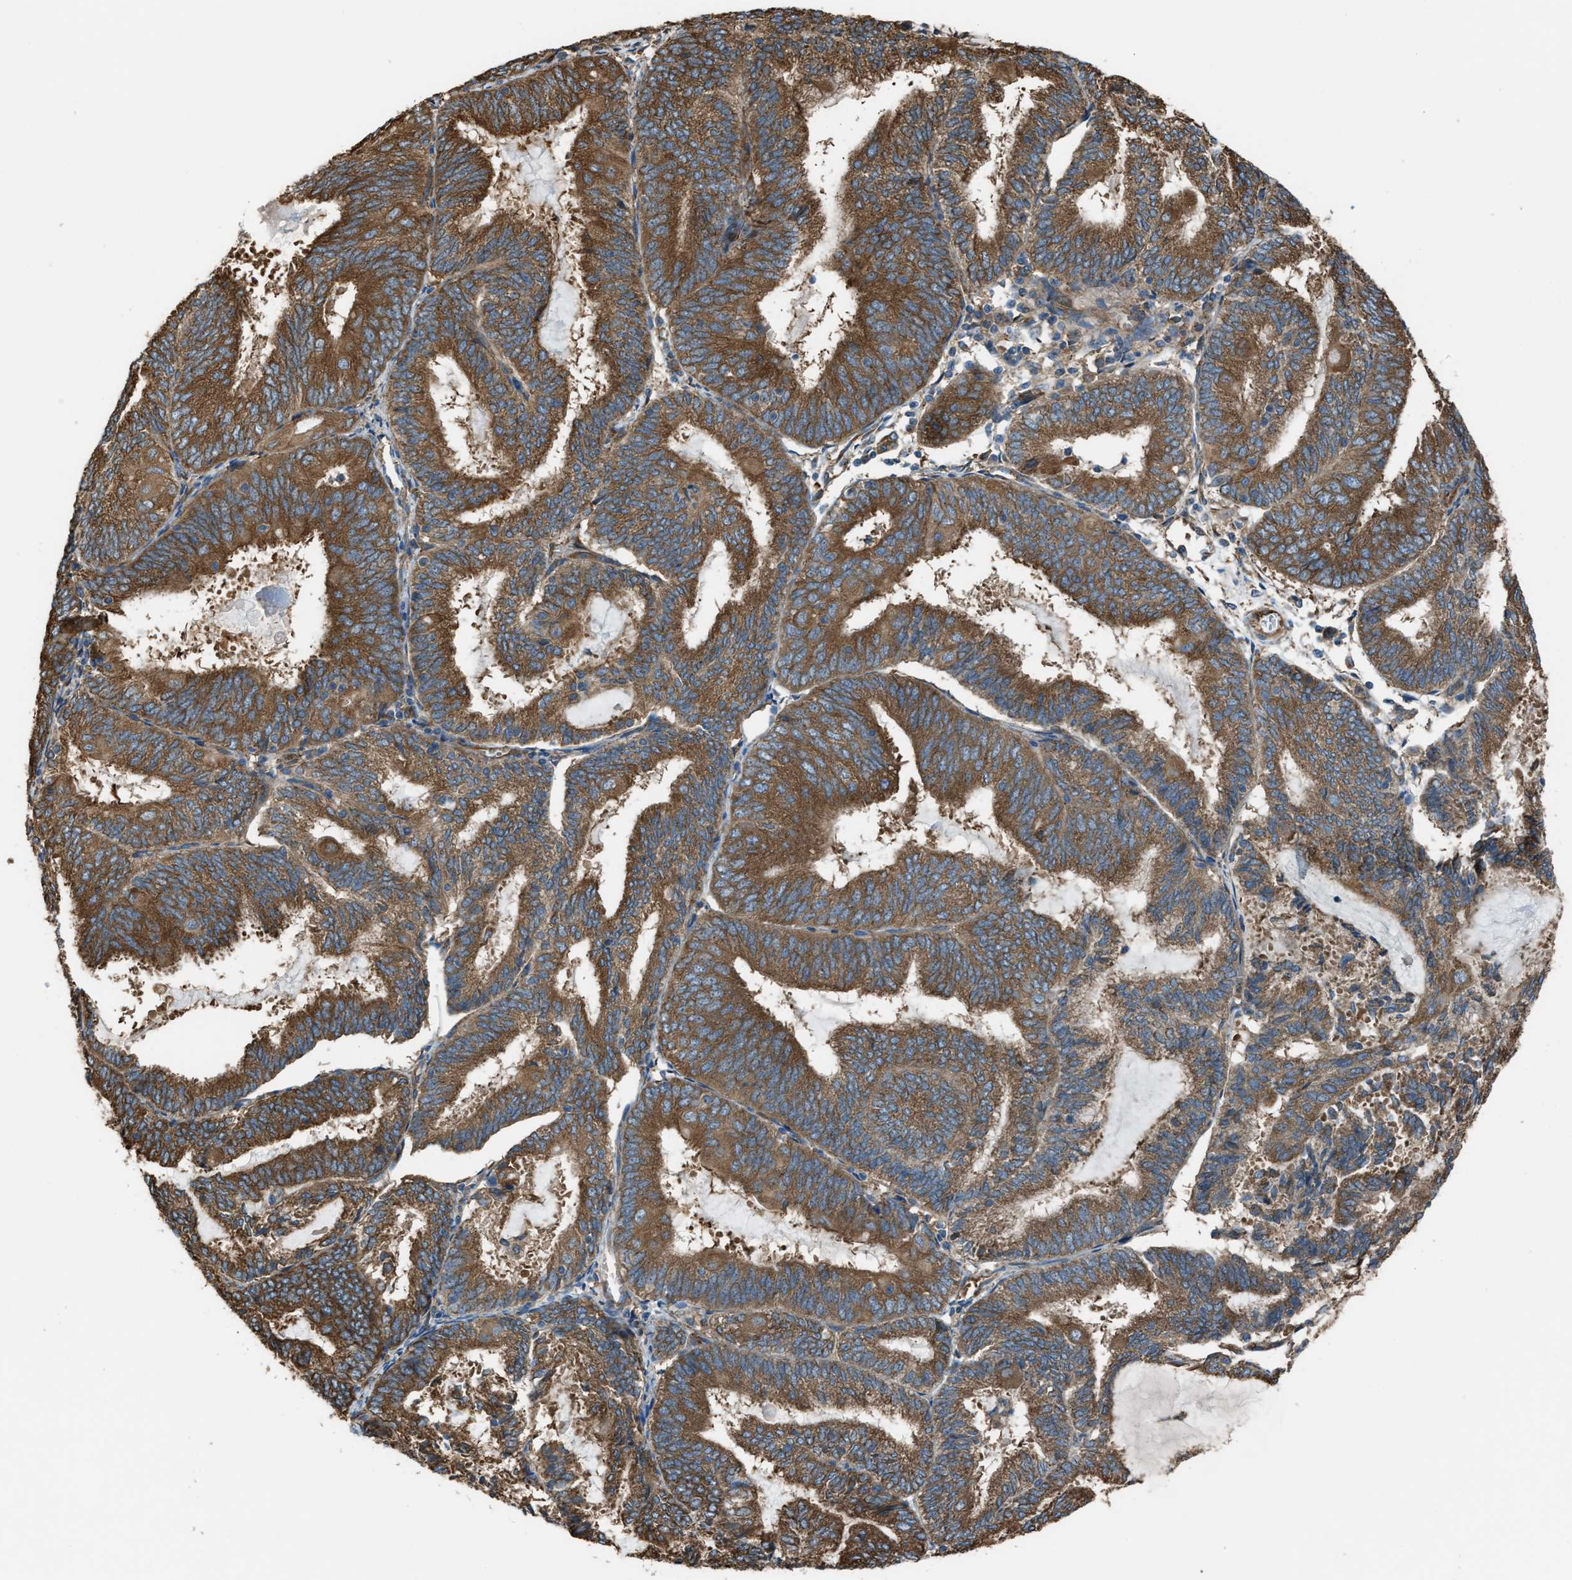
{"staining": {"intensity": "strong", "quantity": ">75%", "location": "cytoplasmic/membranous"}, "tissue": "endometrial cancer", "cell_type": "Tumor cells", "image_type": "cancer", "snomed": [{"axis": "morphology", "description": "Adenocarcinoma, NOS"}, {"axis": "topography", "description": "Endometrium"}], "caption": "Protein expression by immunohistochemistry shows strong cytoplasmic/membranous staining in approximately >75% of tumor cells in adenocarcinoma (endometrial).", "gene": "TRPC1", "patient": {"sex": "female", "age": 81}}